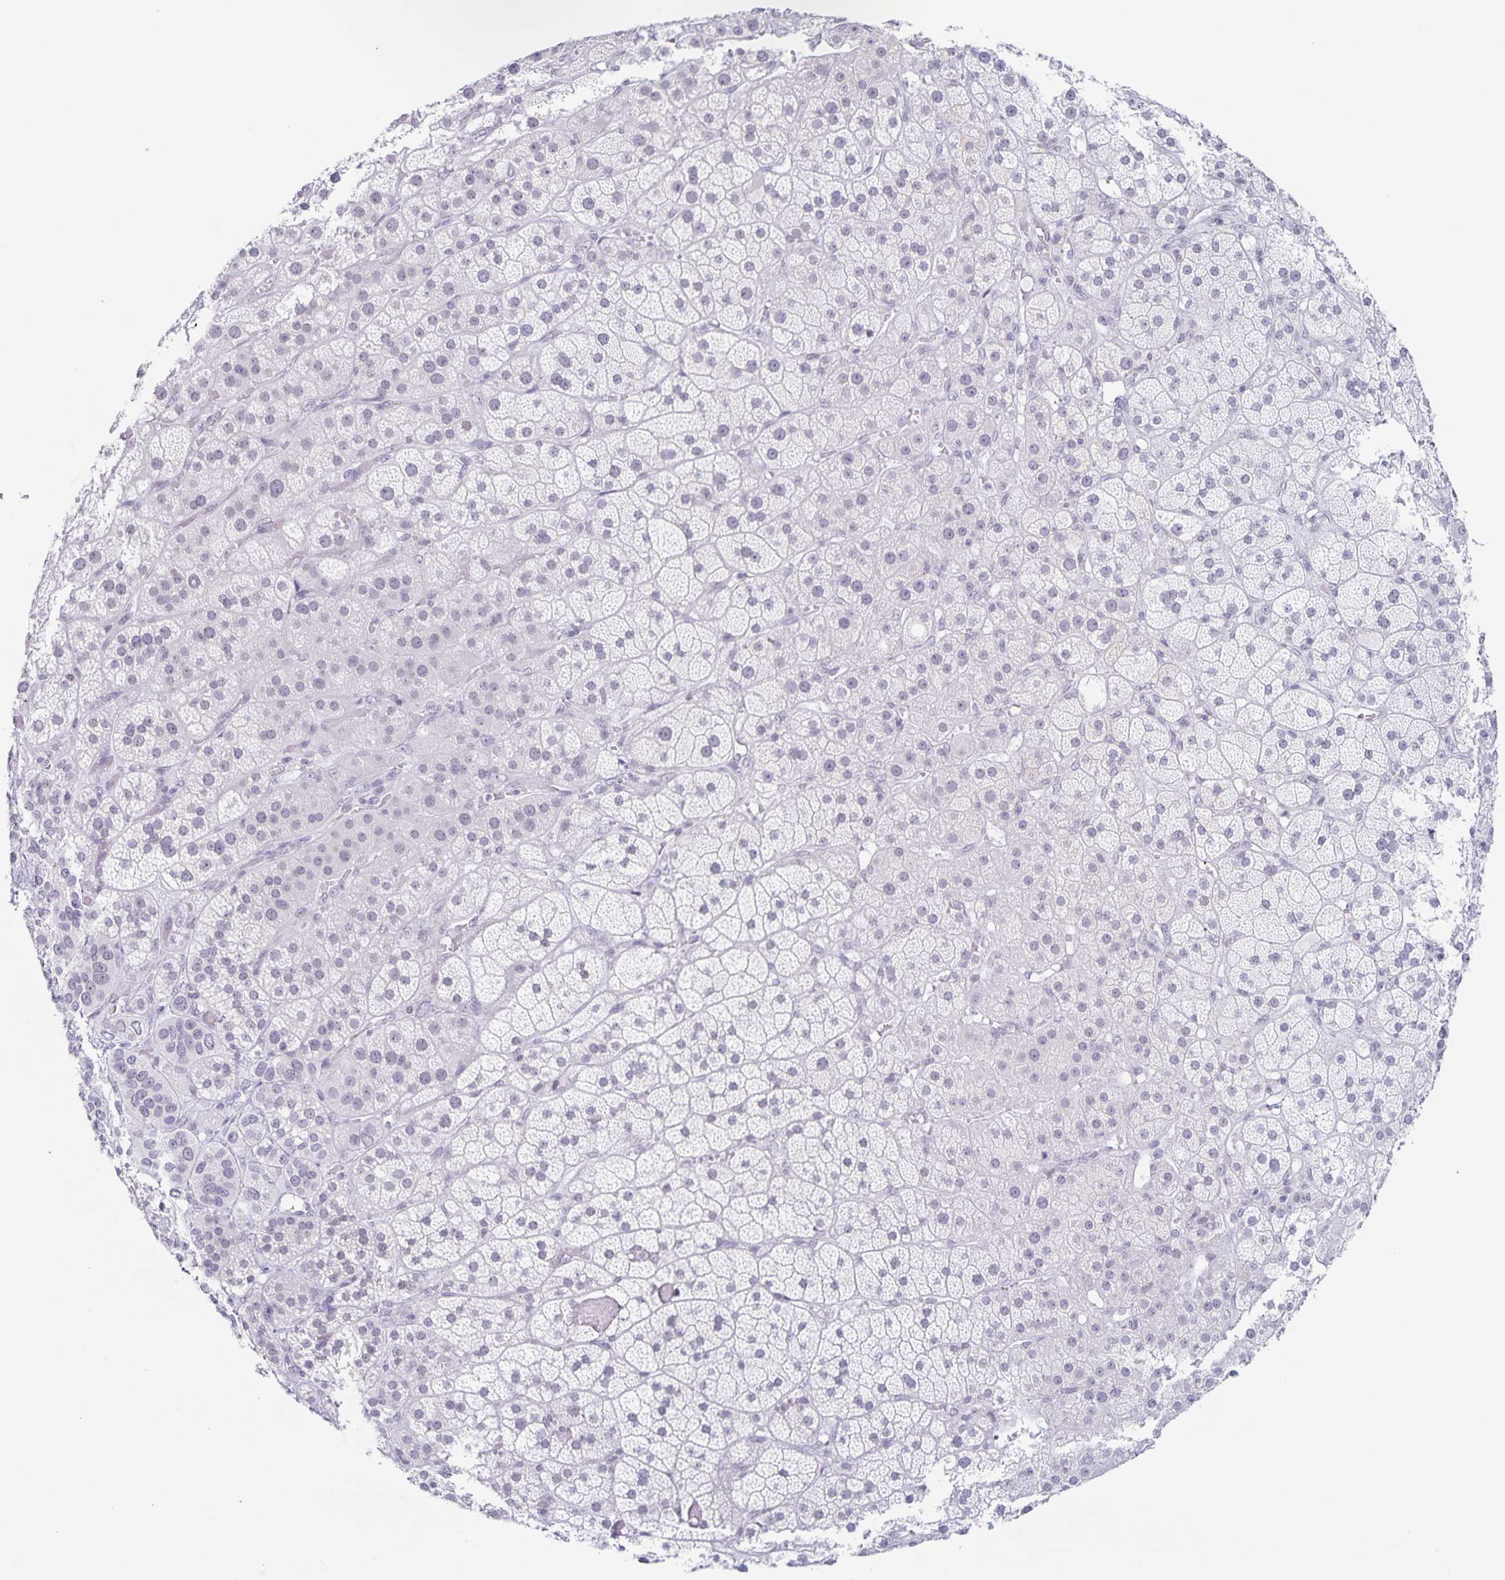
{"staining": {"intensity": "negative", "quantity": "none", "location": "none"}, "tissue": "adrenal gland", "cell_type": "Glandular cells", "image_type": "normal", "snomed": [{"axis": "morphology", "description": "Normal tissue, NOS"}, {"axis": "topography", "description": "Adrenal gland"}], "caption": "DAB immunohistochemical staining of normal human adrenal gland demonstrates no significant expression in glandular cells. (Brightfield microscopy of DAB immunohistochemistry (IHC) at high magnification).", "gene": "LCE6A", "patient": {"sex": "male", "age": 57}}